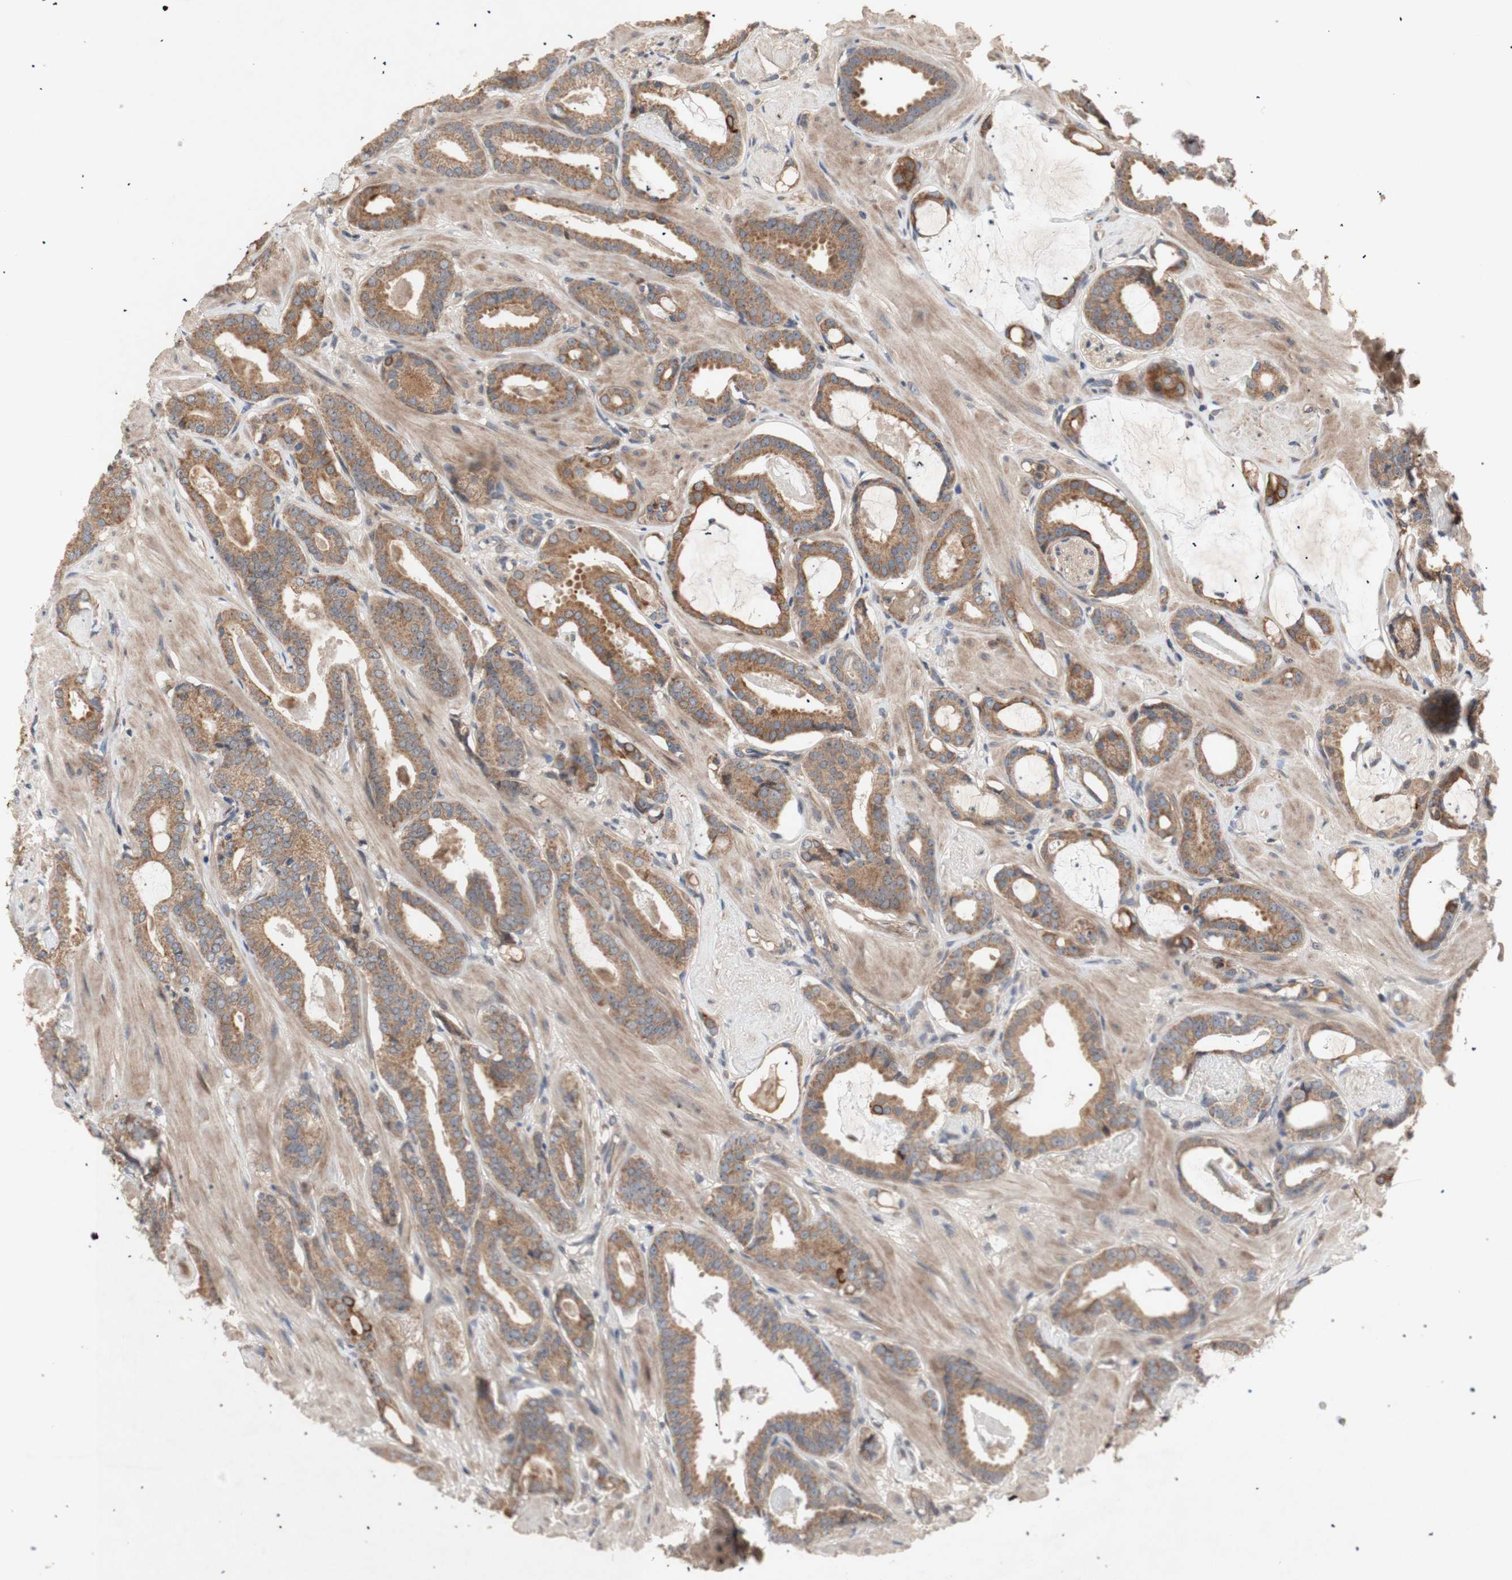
{"staining": {"intensity": "moderate", "quantity": ">75%", "location": "cytoplasmic/membranous"}, "tissue": "prostate cancer", "cell_type": "Tumor cells", "image_type": "cancer", "snomed": [{"axis": "morphology", "description": "Adenocarcinoma, Low grade"}, {"axis": "topography", "description": "Prostate"}], "caption": "Immunohistochemistry (DAB (3,3'-diaminobenzidine)) staining of prostate low-grade adenocarcinoma displays moderate cytoplasmic/membranous protein staining in approximately >75% of tumor cells.", "gene": "PKN1", "patient": {"sex": "male", "age": 53}}